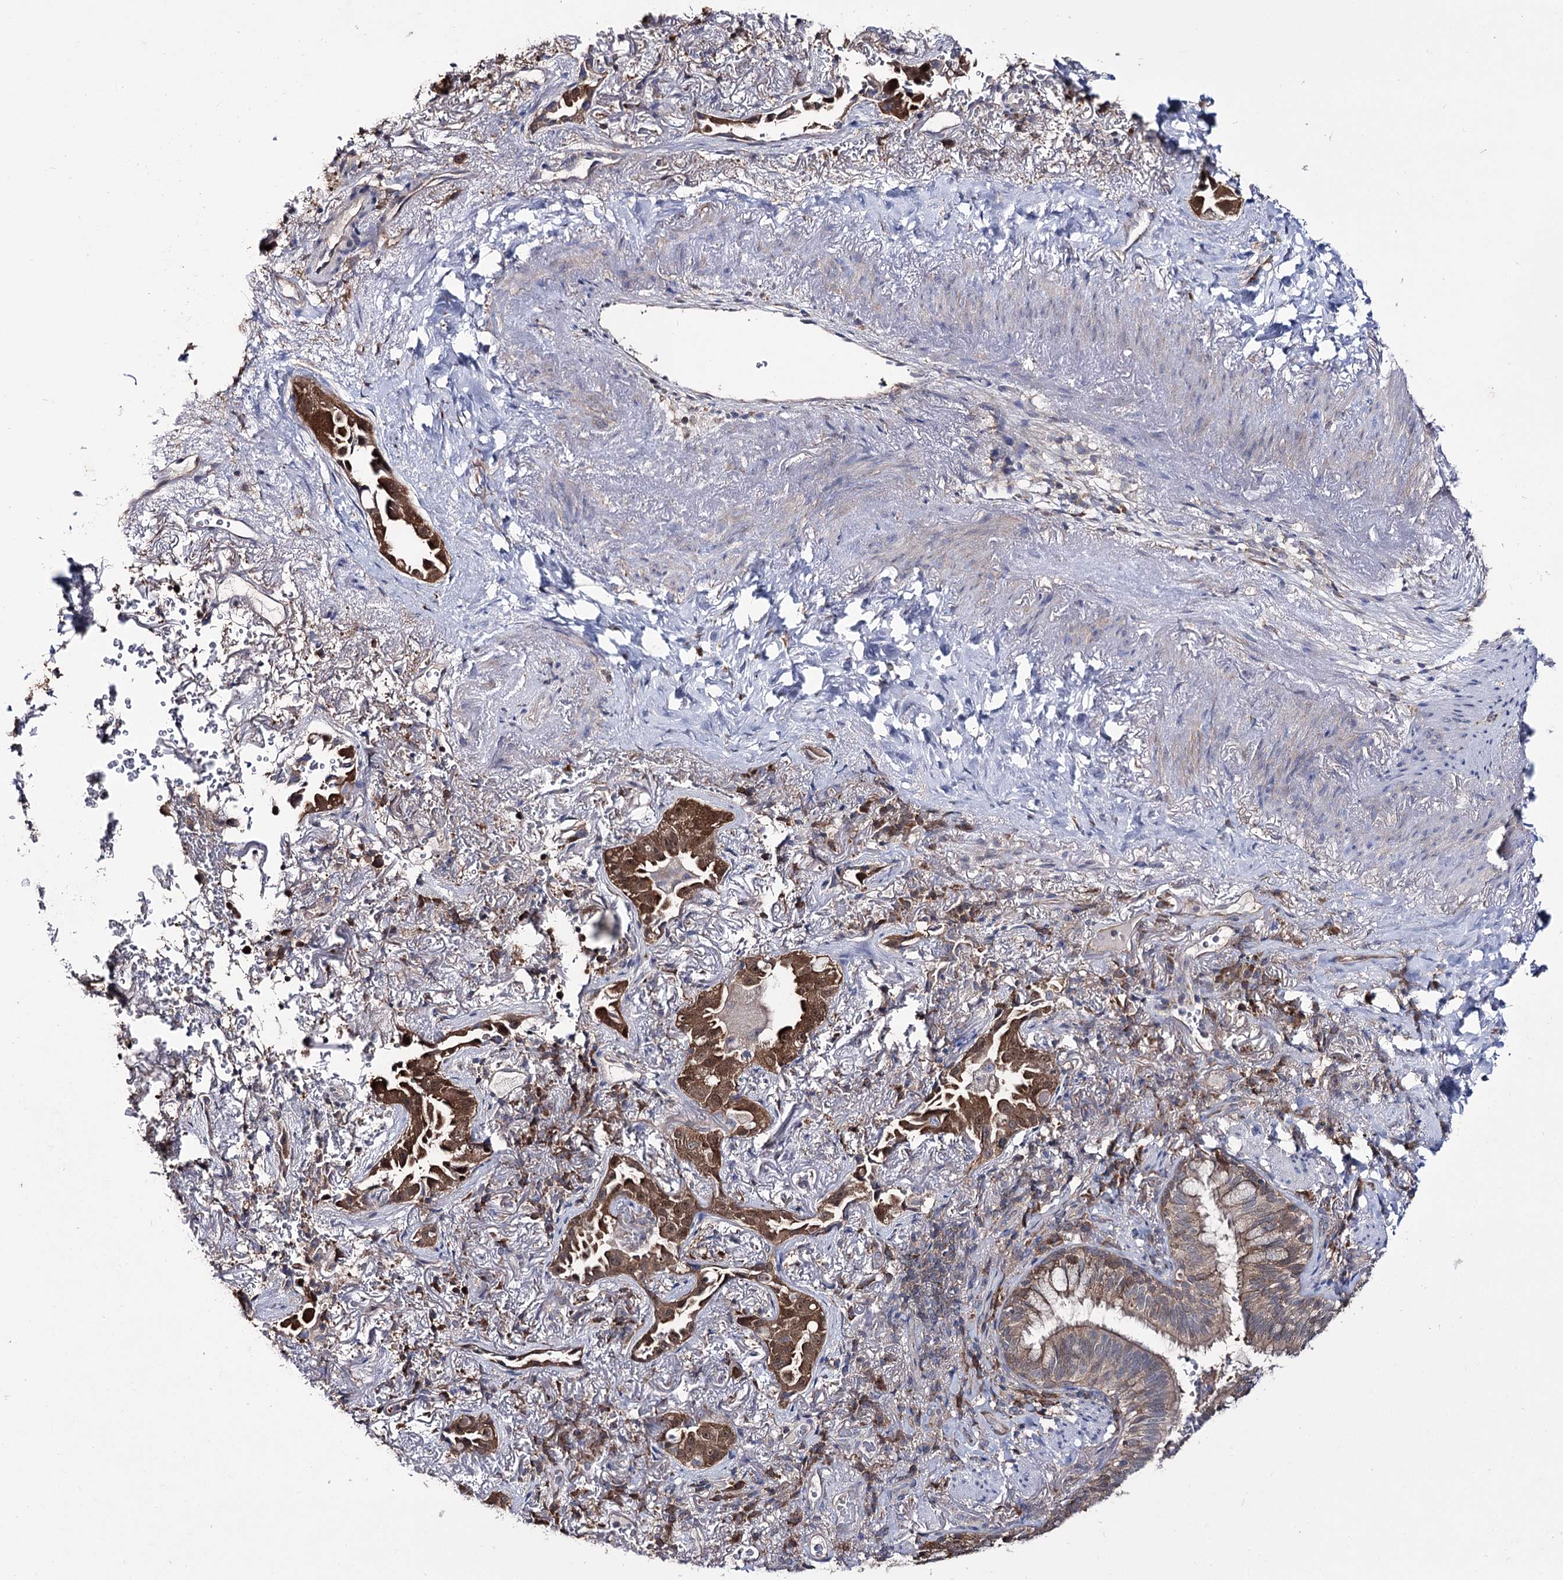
{"staining": {"intensity": "strong", "quantity": ">75%", "location": "cytoplasmic/membranous,nuclear"}, "tissue": "lung cancer", "cell_type": "Tumor cells", "image_type": "cancer", "snomed": [{"axis": "morphology", "description": "Adenocarcinoma, NOS"}, {"axis": "topography", "description": "Lung"}], "caption": "Immunohistochemical staining of lung cancer (adenocarcinoma) exhibits high levels of strong cytoplasmic/membranous and nuclear protein staining in approximately >75% of tumor cells.", "gene": "PTER", "patient": {"sex": "female", "age": 69}}